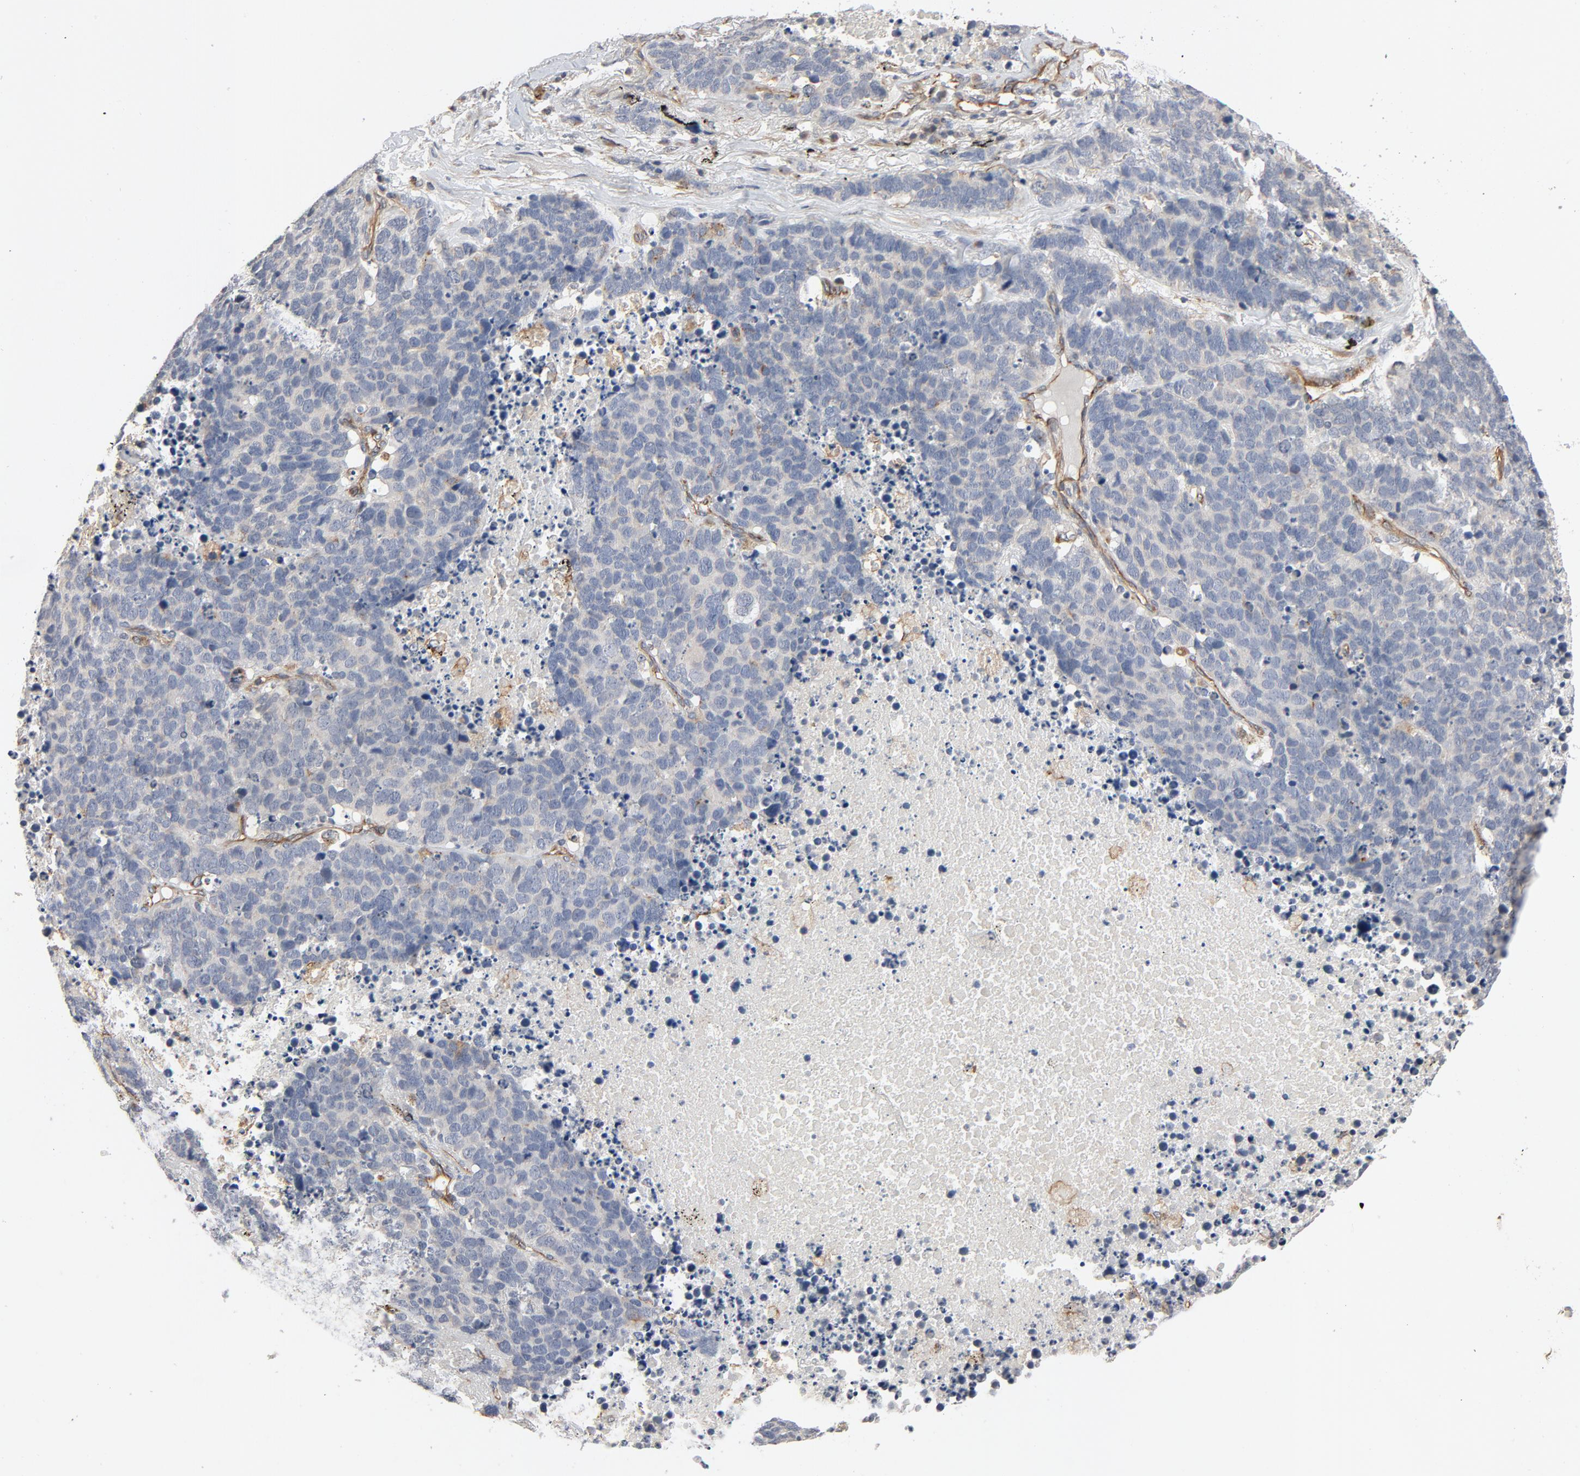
{"staining": {"intensity": "negative", "quantity": "none", "location": "none"}, "tissue": "lung cancer", "cell_type": "Tumor cells", "image_type": "cancer", "snomed": [{"axis": "morphology", "description": "Carcinoid, malignant, NOS"}, {"axis": "topography", "description": "Lung"}], "caption": "DAB immunohistochemical staining of malignant carcinoid (lung) displays no significant expression in tumor cells.", "gene": "TRIOBP", "patient": {"sex": "male", "age": 60}}